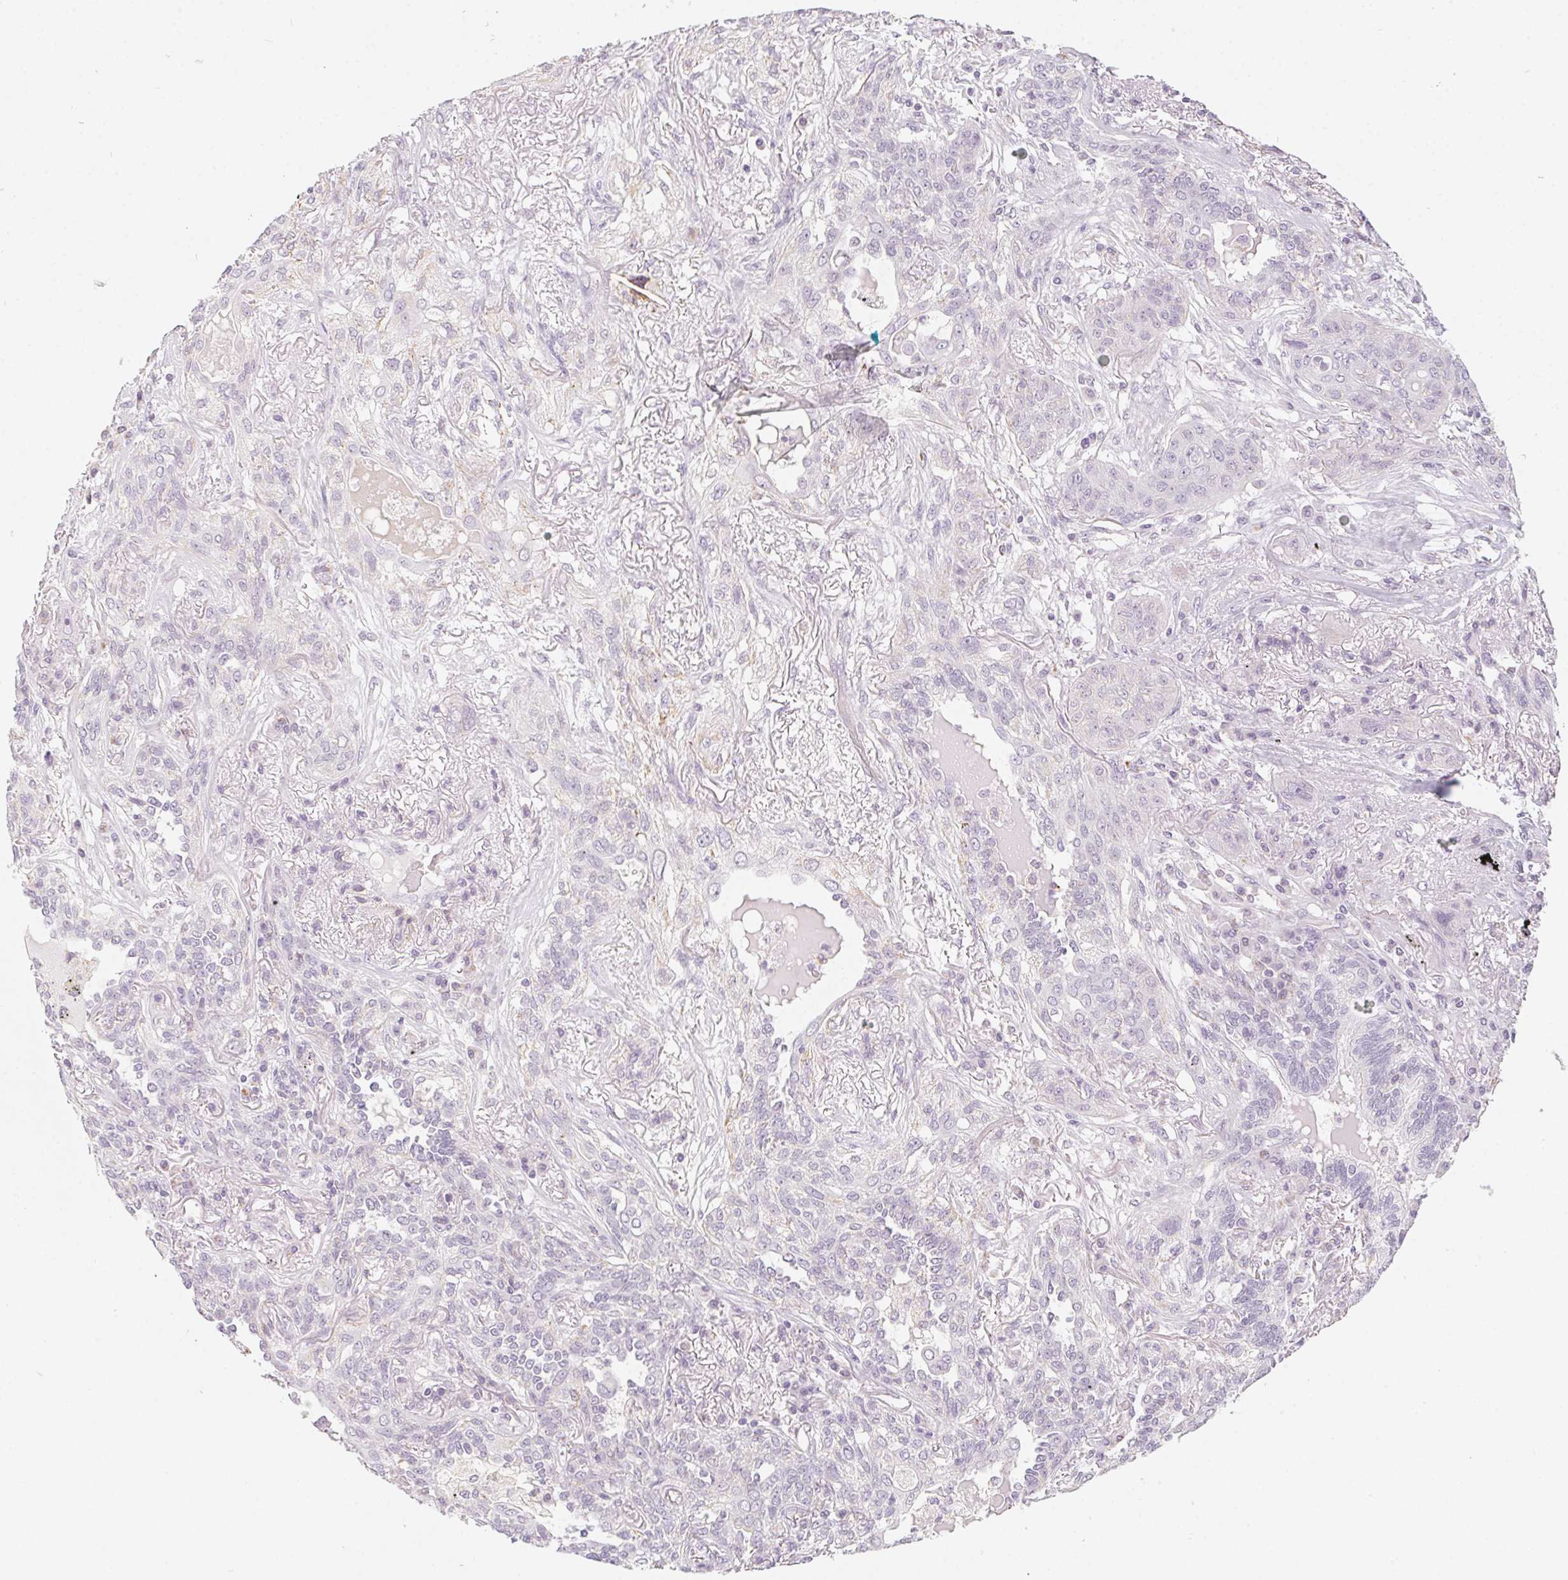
{"staining": {"intensity": "negative", "quantity": "none", "location": "none"}, "tissue": "lung cancer", "cell_type": "Tumor cells", "image_type": "cancer", "snomed": [{"axis": "morphology", "description": "Squamous cell carcinoma, NOS"}, {"axis": "topography", "description": "Lung"}], "caption": "High power microscopy photomicrograph of an immunohistochemistry (IHC) image of lung squamous cell carcinoma, revealing no significant positivity in tumor cells.", "gene": "PRPH", "patient": {"sex": "female", "age": 70}}